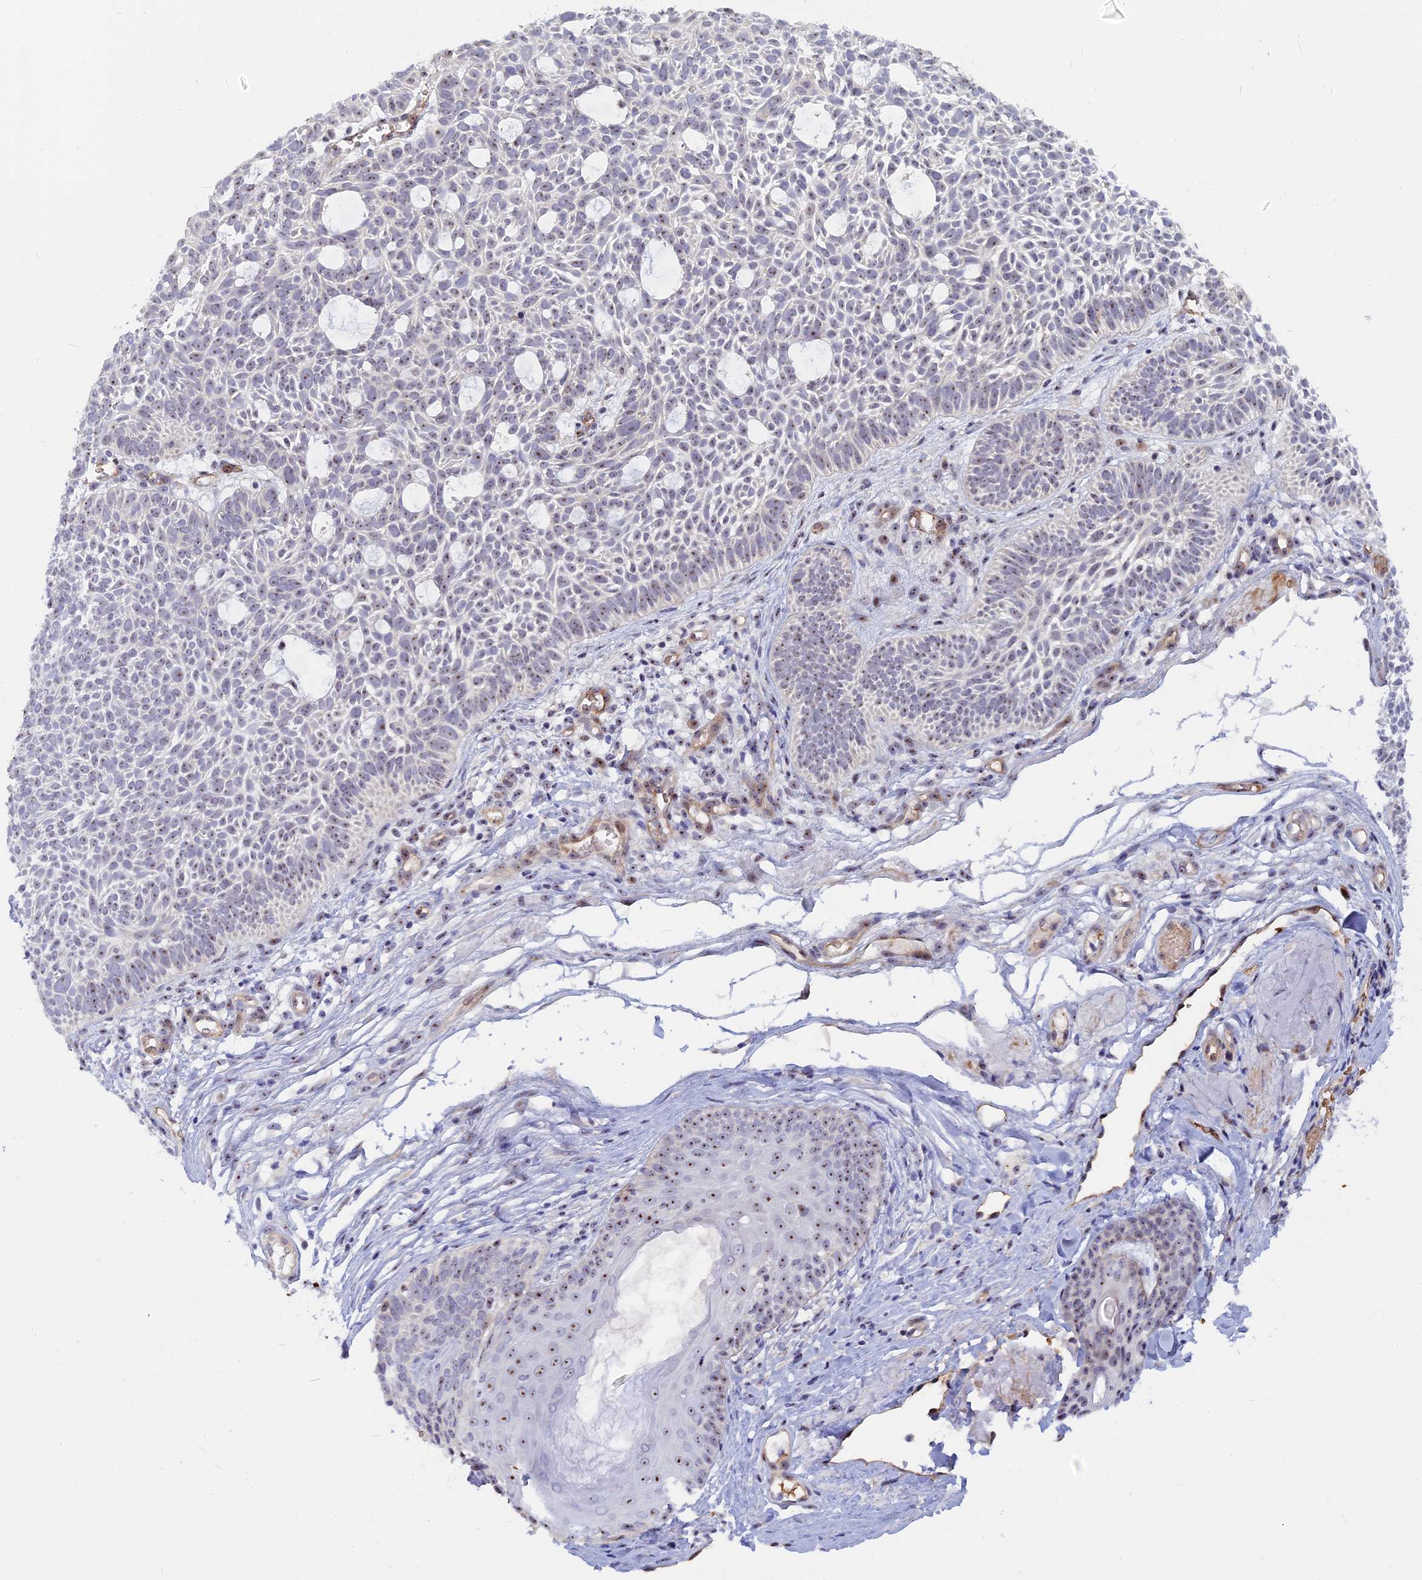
{"staining": {"intensity": "negative", "quantity": "none", "location": "none"}, "tissue": "skin cancer", "cell_type": "Tumor cells", "image_type": "cancer", "snomed": [{"axis": "morphology", "description": "Basal cell carcinoma"}, {"axis": "topography", "description": "Skin"}], "caption": "High magnification brightfield microscopy of basal cell carcinoma (skin) stained with DAB (3,3'-diaminobenzidine) (brown) and counterstained with hematoxylin (blue): tumor cells show no significant positivity.", "gene": "DBNDD1", "patient": {"sex": "male", "age": 69}}